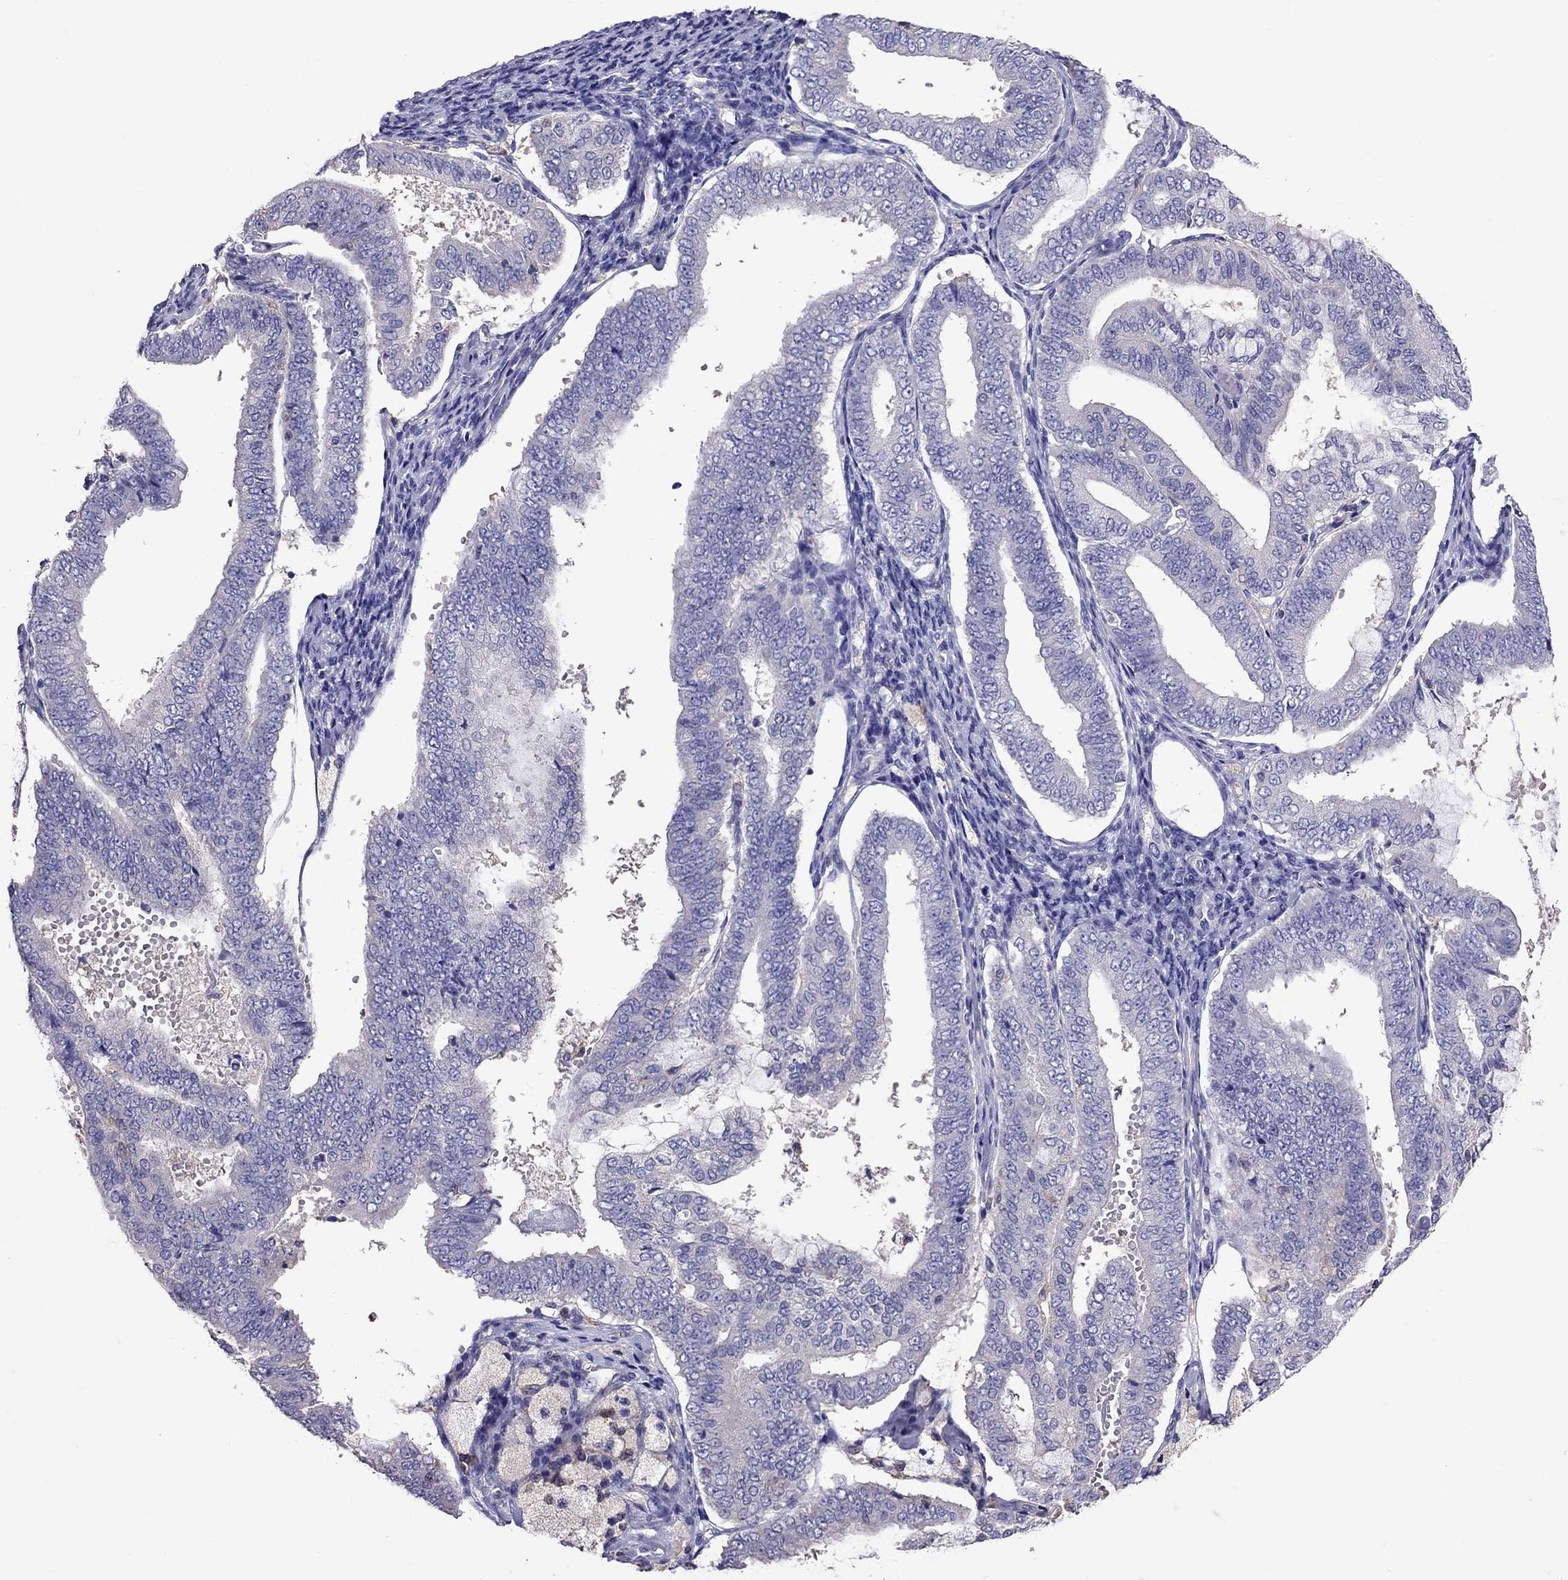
{"staining": {"intensity": "negative", "quantity": "none", "location": "none"}, "tissue": "endometrial cancer", "cell_type": "Tumor cells", "image_type": "cancer", "snomed": [{"axis": "morphology", "description": "Adenocarcinoma, NOS"}, {"axis": "topography", "description": "Endometrium"}], "caption": "A high-resolution micrograph shows immunohistochemistry (IHC) staining of adenocarcinoma (endometrial), which displays no significant expression in tumor cells.", "gene": "TEX22", "patient": {"sex": "female", "age": 63}}